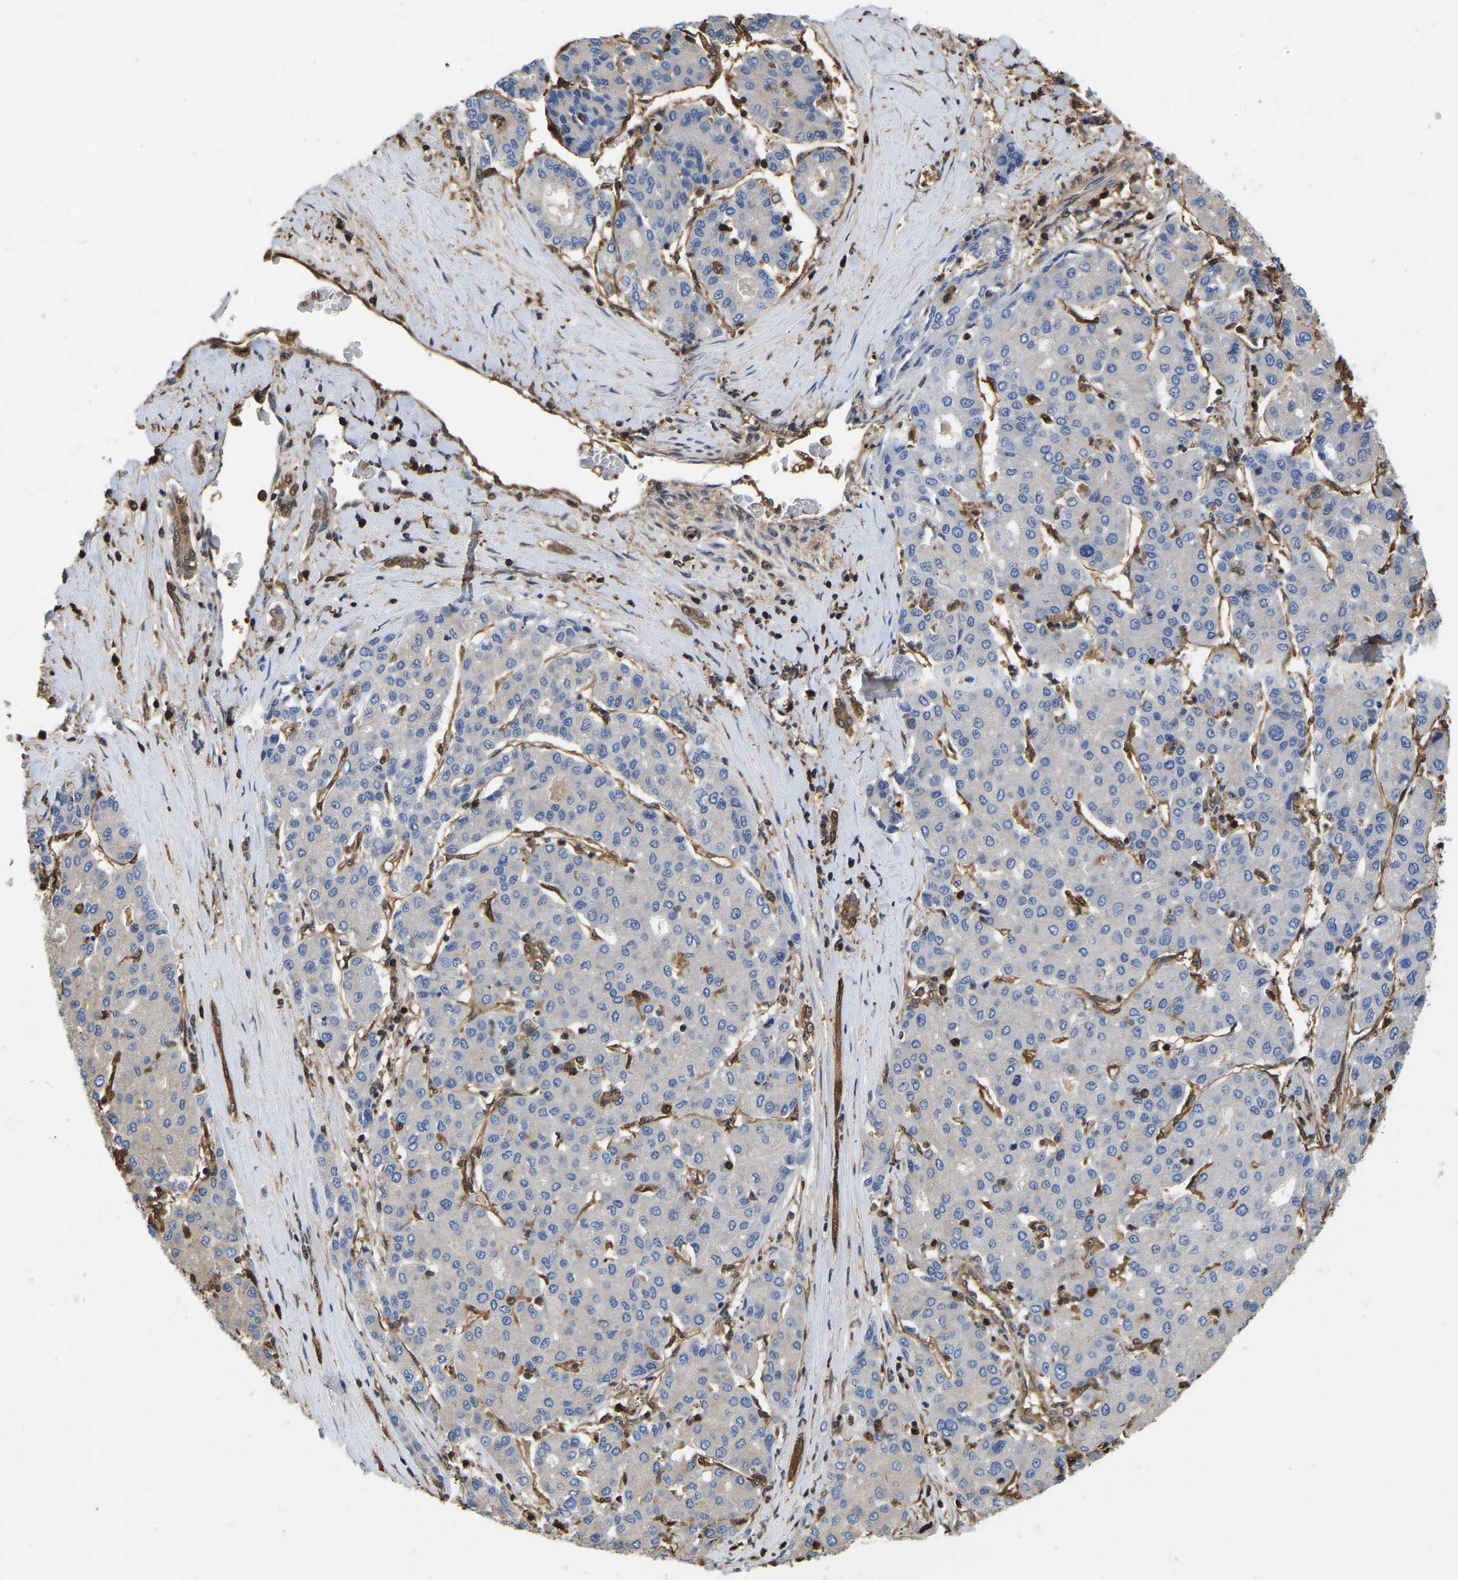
{"staining": {"intensity": "negative", "quantity": "none", "location": "none"}, "tissue": "liver cancer", "cell_type": "Tumor cells", "image_type": "cancer", "snomed": [{"axis": "morphology", "description": "Carcinoma, Hepatocellular, NOS"}, {"axis": "topography", "description": "Liver"}], "caption": "Immunohistochemistry image of neoplastic tissue: human liver cancer stained with DAB (3,3'-diaminobenzidine) demonstrates no significant protein positivity in tumor cells. (Stains: DAB IHC with hematoxylin counter stain, Microscopy: brightfield microscopy at high magnification).", "gene": "LDHB", "patient": {"sex": "male", "age": 65}}